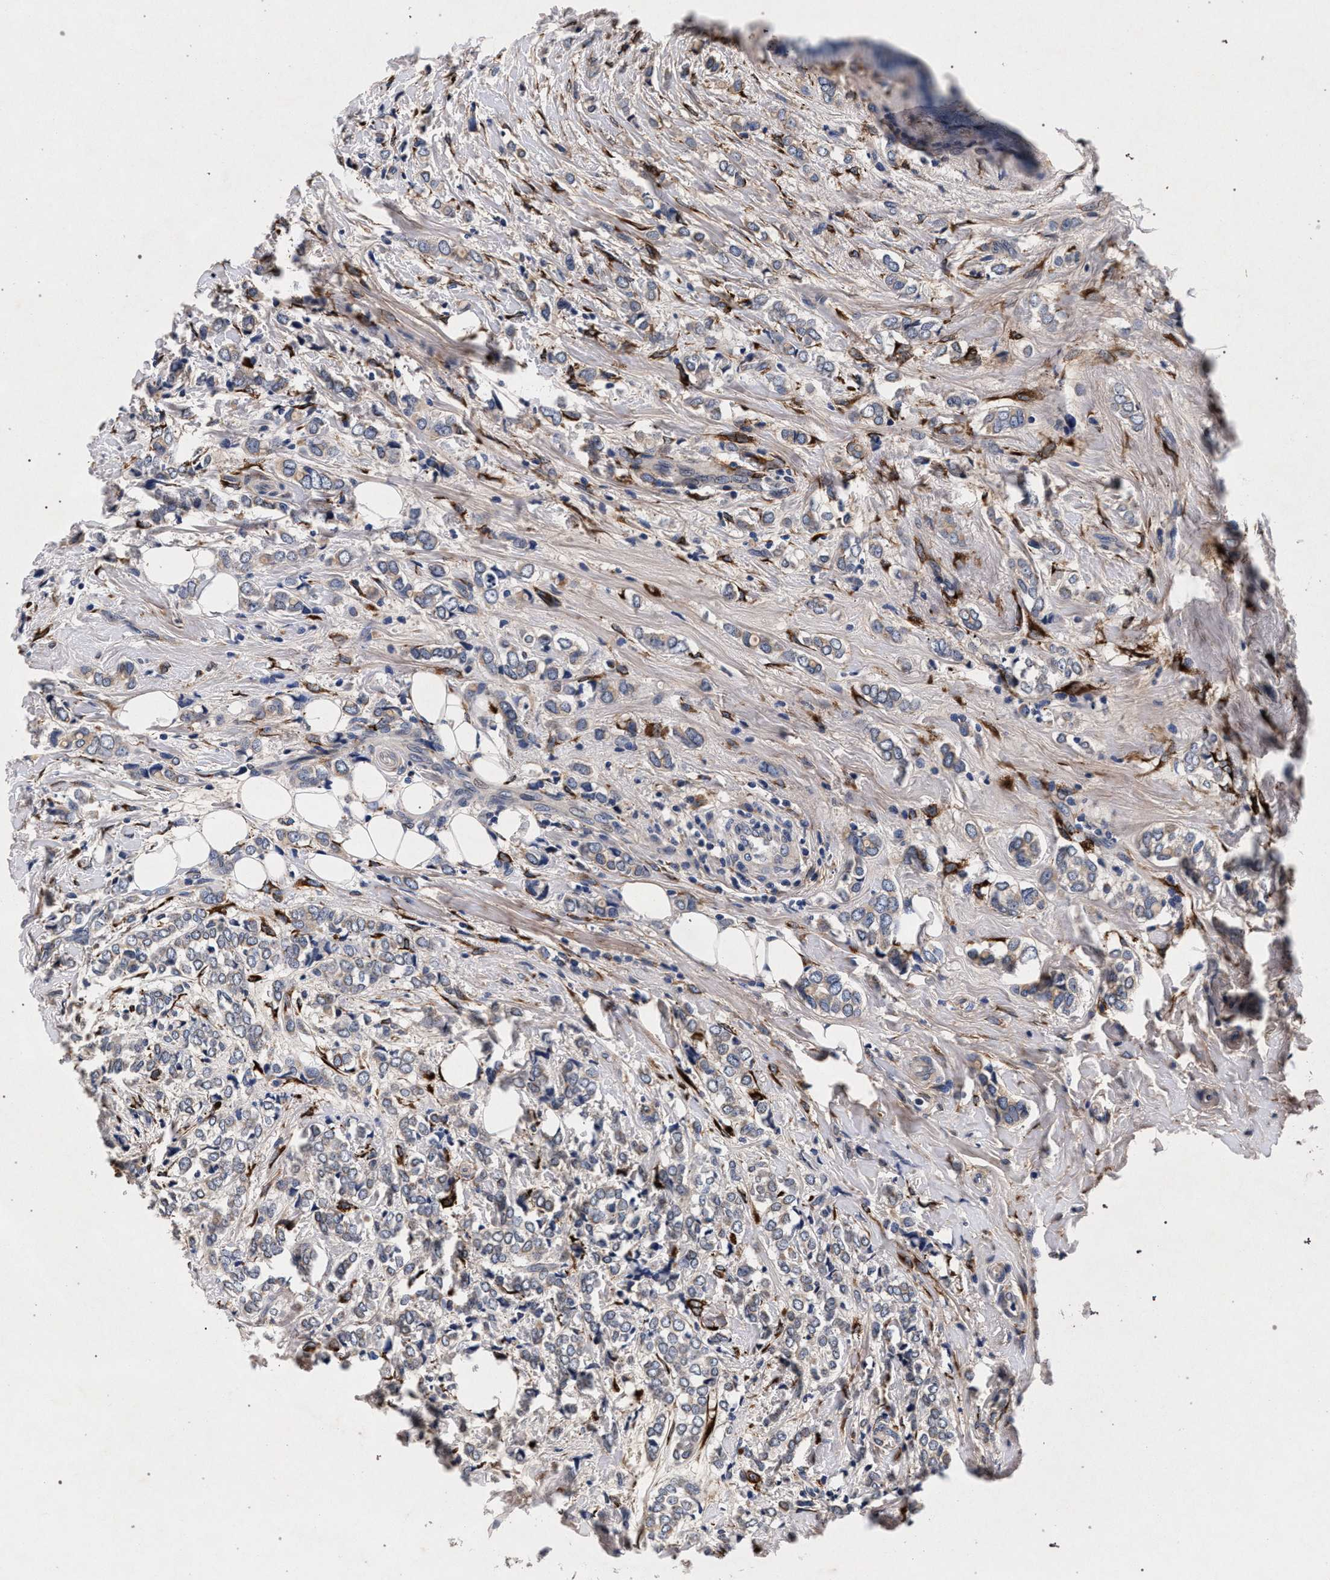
{"staining": {"intensity": "negative", "quantity": "none", "location": "none"}, "tissue": "breast cancer", "cell_type": "Tumor cells", "image_type": "cancer", "snomed": [{"axis": "morphology", "description": "Normal tissue, NOS"}, {"axis": "morphology", "description": "Lobular carcinoma"}, {"axis": "topography", "description": "Breast"}], "caption": "Immunohistochemistry (IHC) of human breast cancer (lobular carcinoma) exhibits no staining in tumor cells.", "gene": "NEK7", "patient": {"sex": "female", "age": 47}}